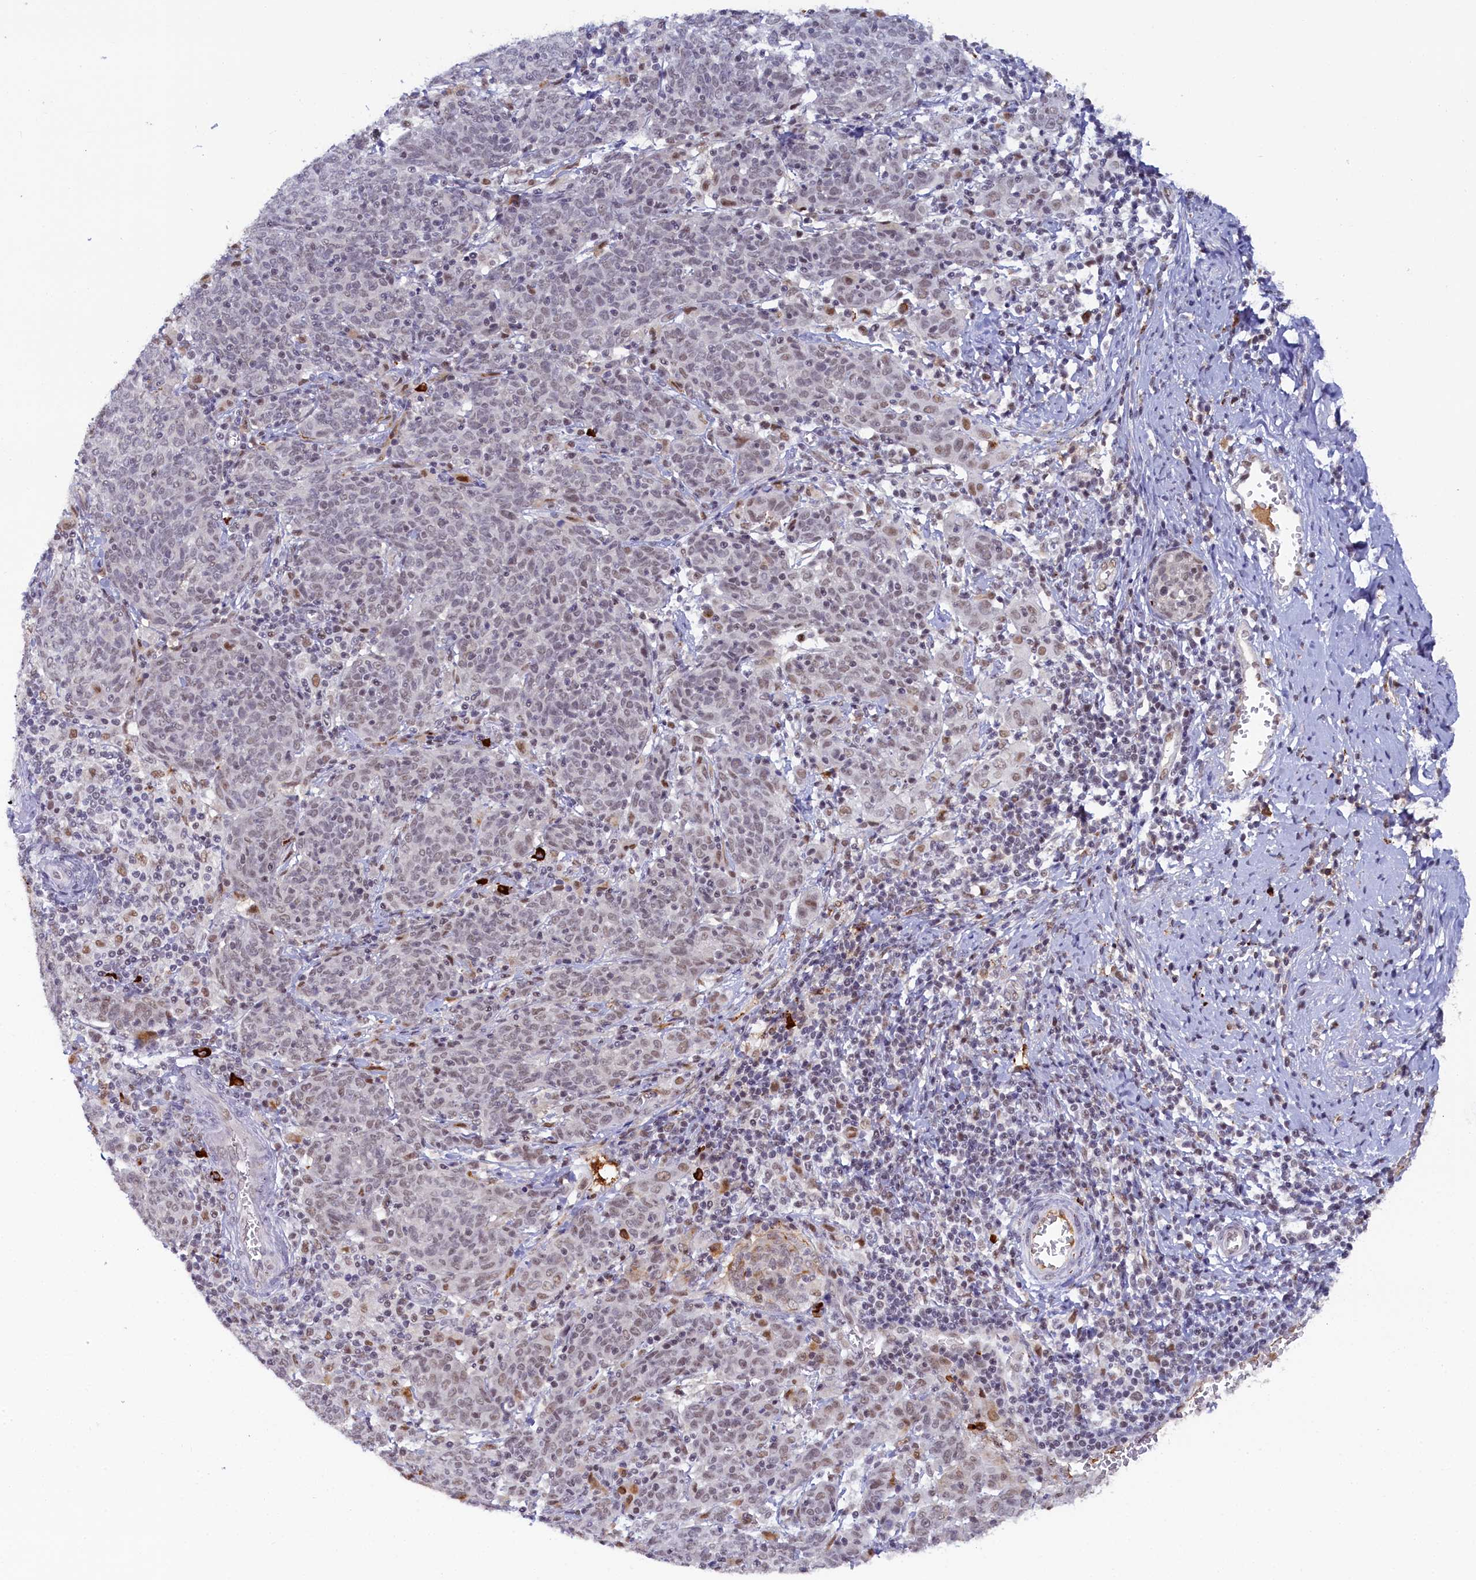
{"staining": {"intensity": "weak", "quantity": "25%-75%", "location": "nuclear"}, "tissue": "cervical cancer", "cell_type": "Tumor cells", "image_type": "cancer", "snomed": [{"axis": "morphology", "description": "Squamous cell carcinoma, NOS"}, {"axis": "topography", "description": "Cervix"}], "caption": "This photomicrograph reveals IHC staining of cervical cancer (squamous cell carcinoma), with low weak nuclear positivity in about 25%-75% of tumor cells.", "gene": "INTS14", "patient": {"sex": "female", "age": 67}}